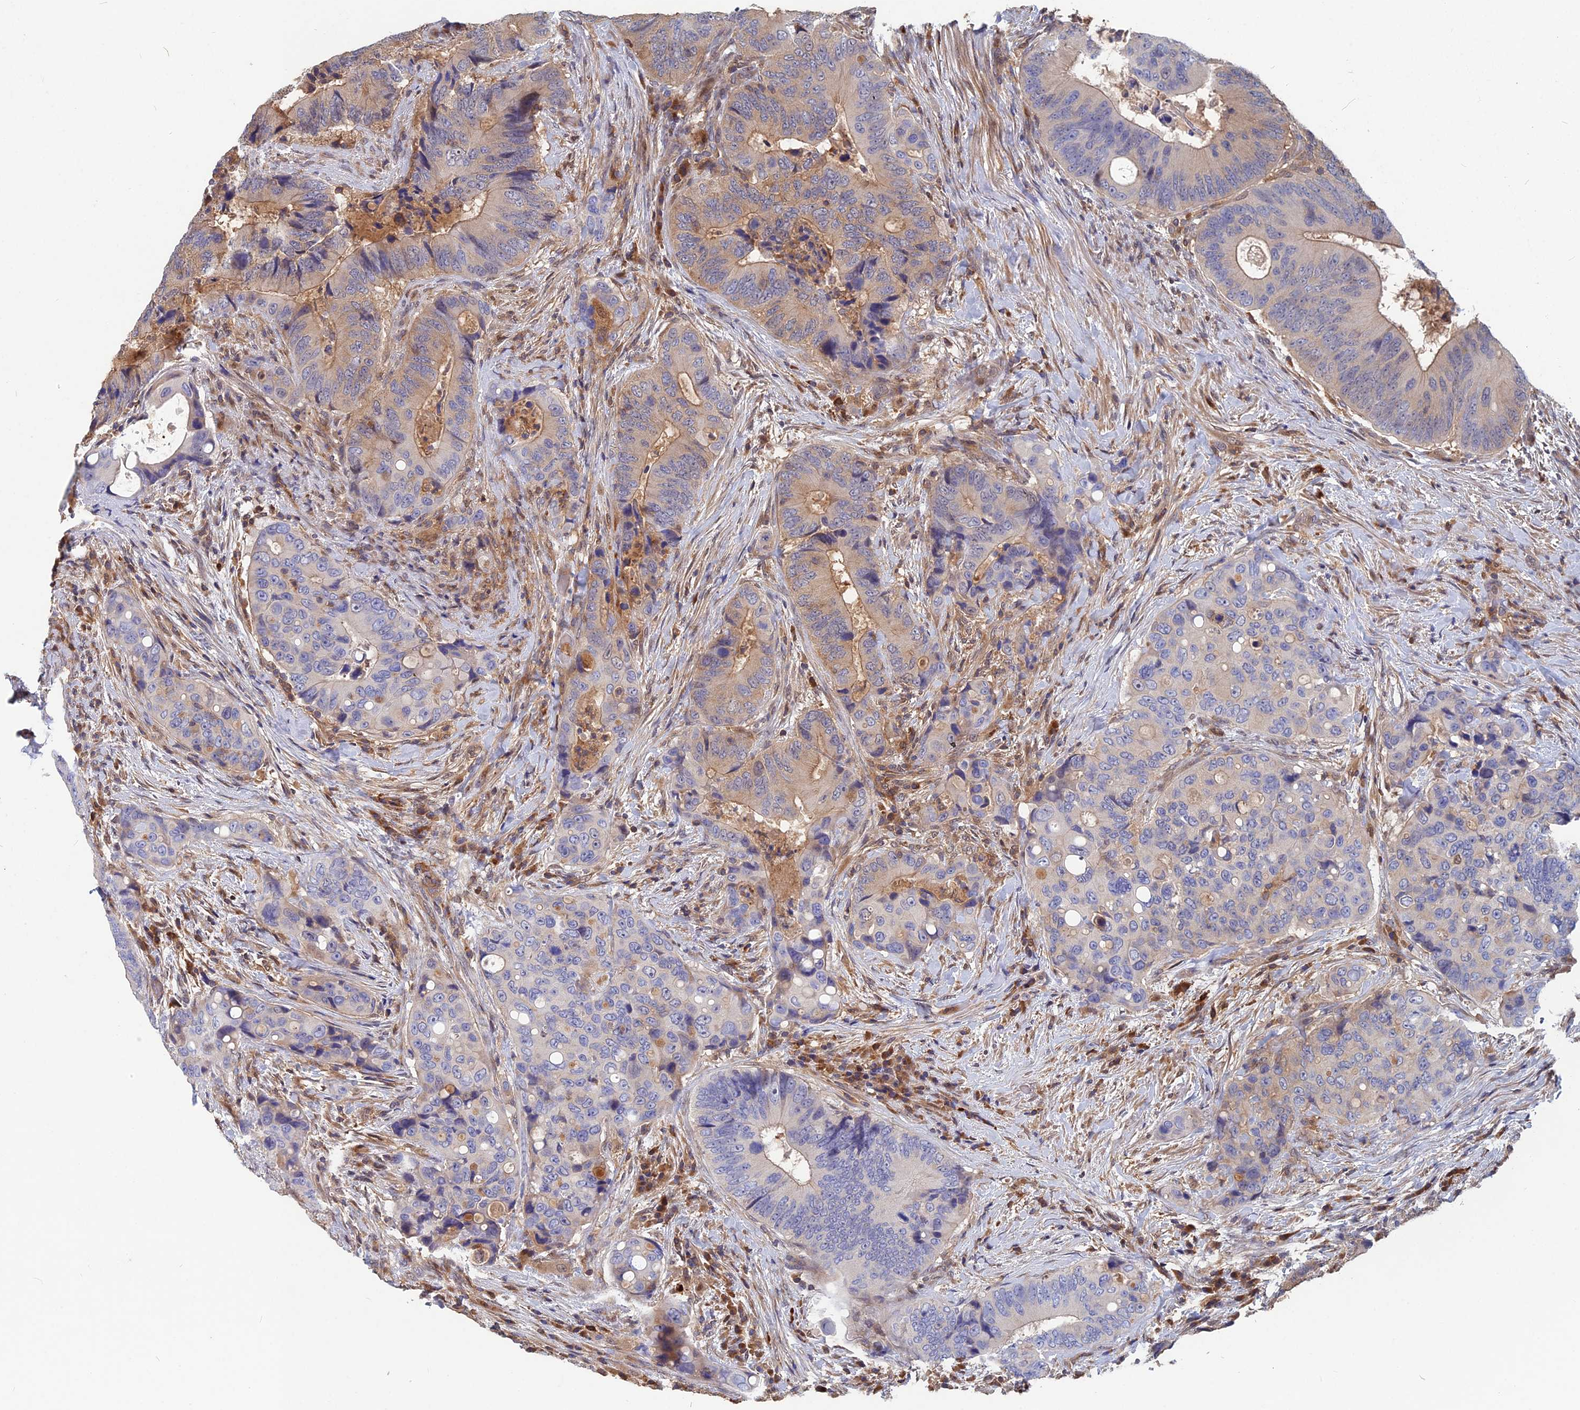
{"staining": {"intensity": "weak", "quantity": "<25%", "location": "cytoplasmic/membranous"}, "tissue": "colorectal cancer", "cell_type": "Tumor cells", "image_type": "cancer", "snomed": [{"axis": "morphology", "description": "Adenocarcinoma, NOS"}, {"axis": "topography", "description": "Colon"}], "caption": "This is a micrograph of immunohistochemistry staining of adenocarcinoma (colorectal), which shows no expression in tumor cells.", "gene": "BLVRA", "patient": {"sex": "male", "age": 84}}